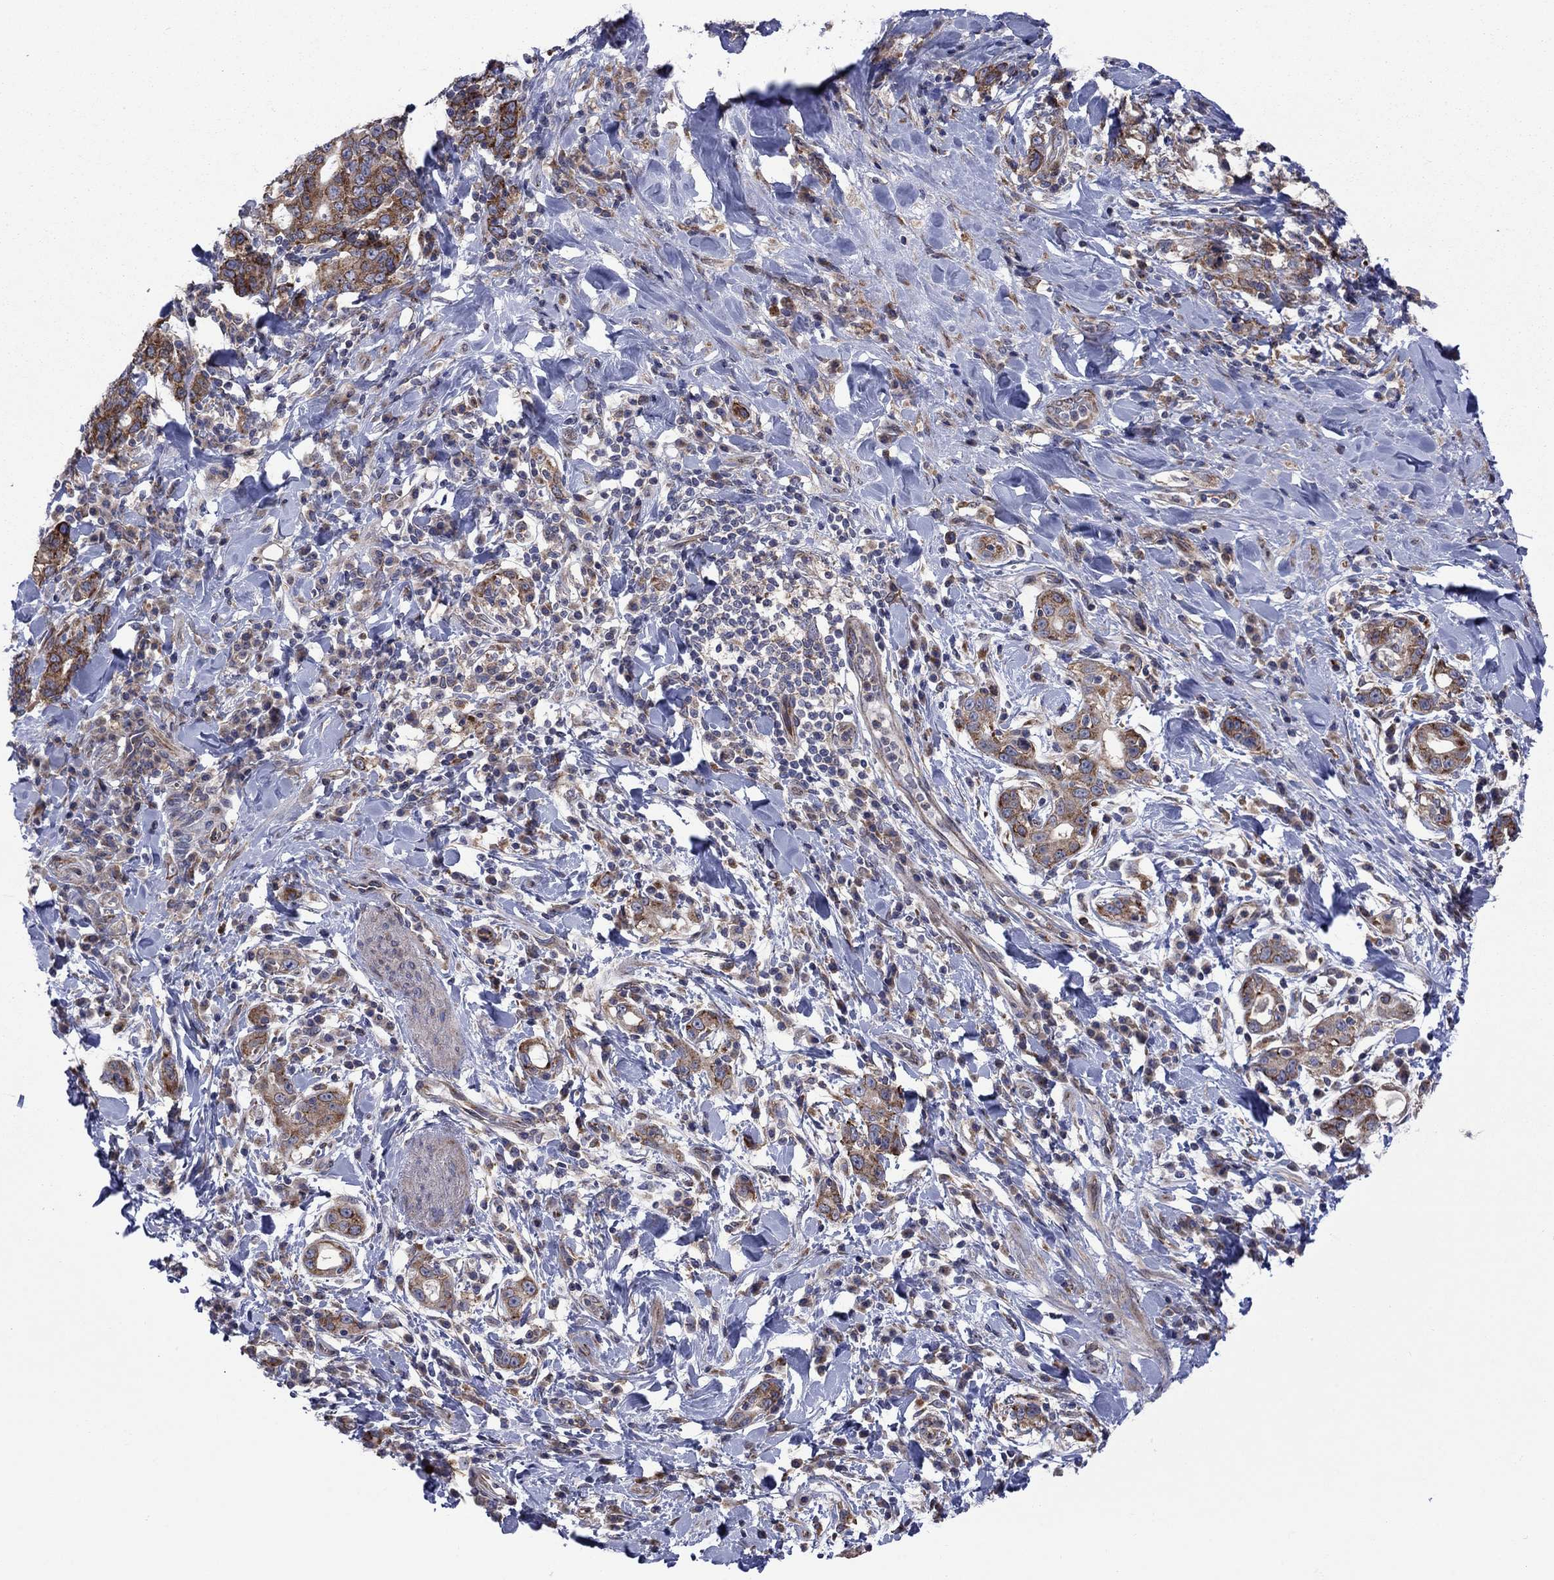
{"staining": {"intensity": "moderate", "quantity": ">75%", "location": "cytoplasmic/membranous"}, "tissue": "stomach cancer", "cell_type": "Tumor cells", "image_type": "cancer", "snomed": [{"axis": "morphology", "description": "Adenocarcinoma, NOS"}, {"axis": "topography", "description": "Stomach"}], "caption": "The micrograph exhibits a brown stain indicating the presence of a protein in the cytoplasmic/membranous of tumor cells in adenocarcinoma (stomach).", "gene": "GPR155", "patient": {"sex": "male", "age": 79}}